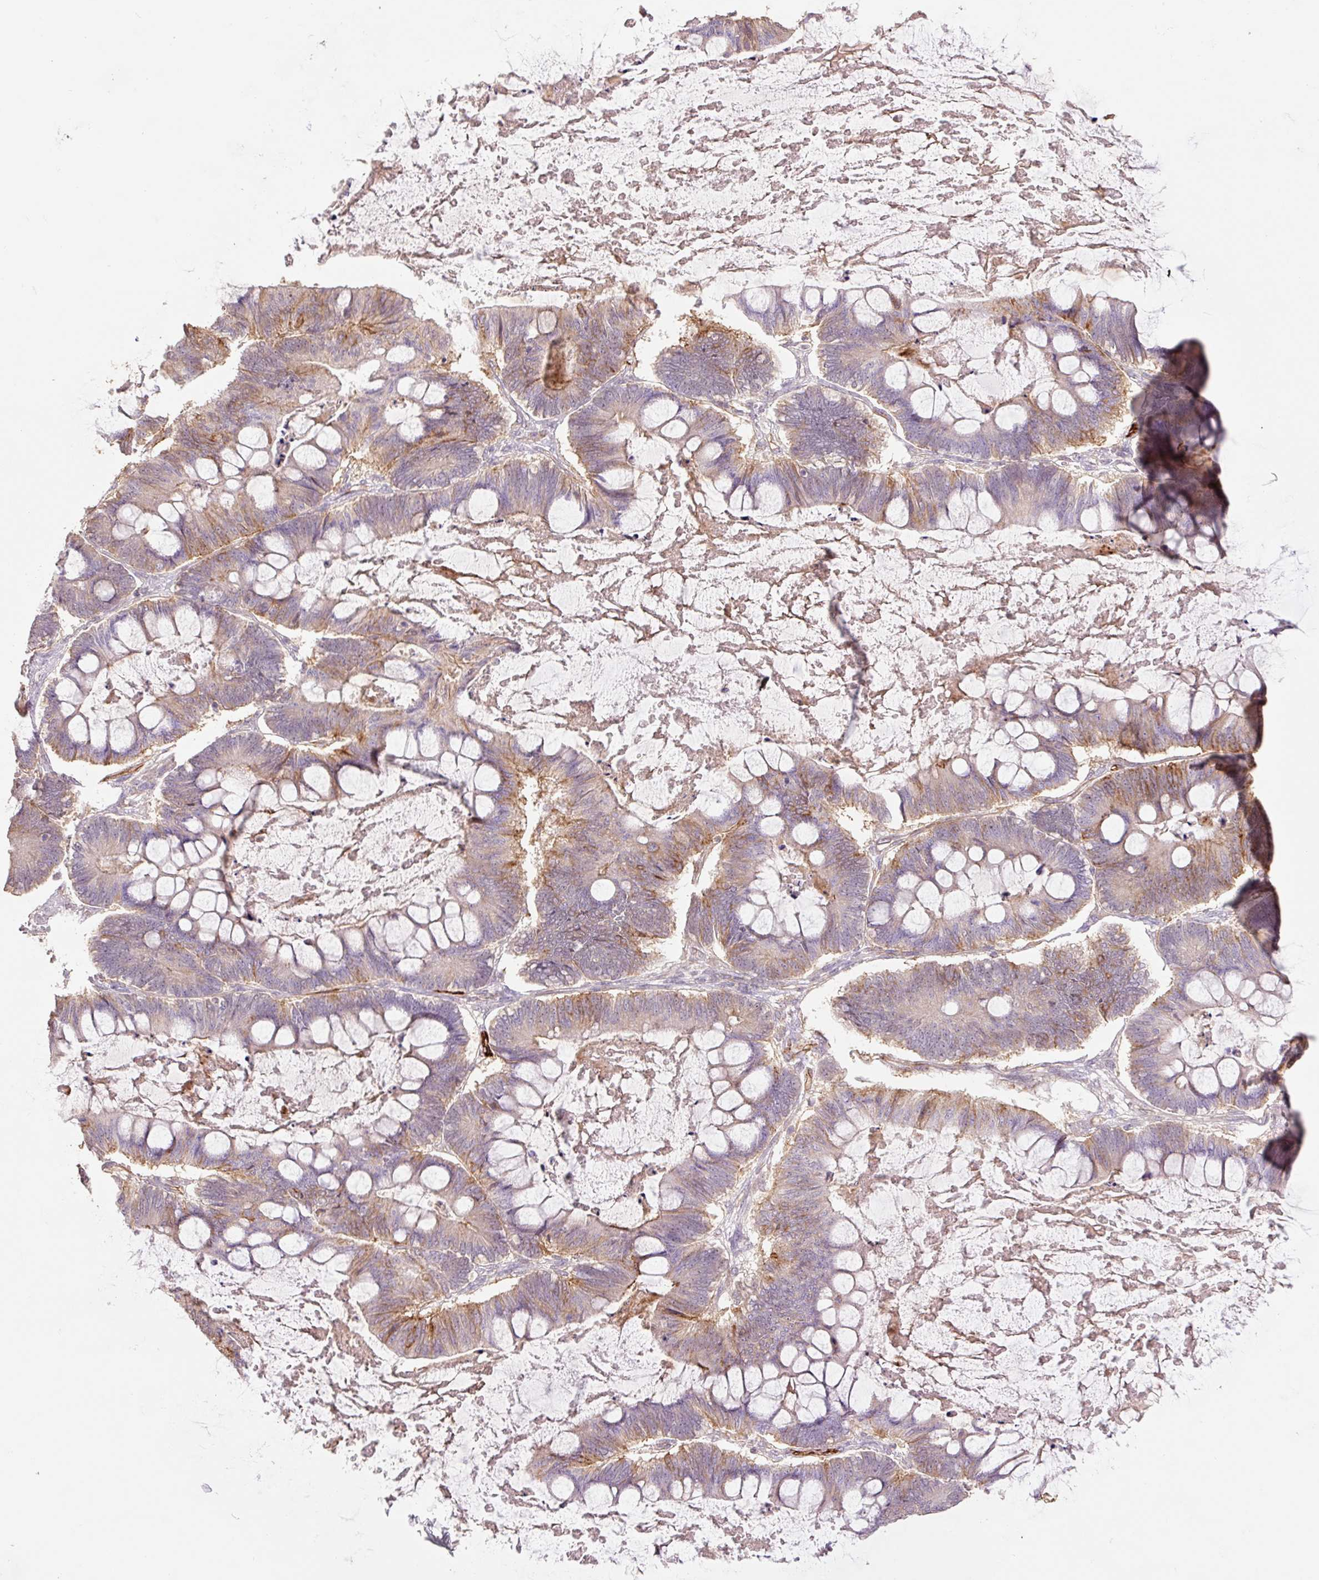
{"staining": {"intensity": "moderate", "quantity": "25%-75%", "location": "cytoplasmic/membranous"}, "tissue": "ovarian cancer", "cell_type": "Tumor cells", "image_type": "cancer", "snomed": [{"axis": "morphology", "description": "Cystadenocarcinoma, mucinous, NOS"}, {"axis": "topography", "description": "Ovary"}], "caption": "DAB immunohistochemical staining of ovarian cancer (mucinous cystadenocarcinoma) shows moderate cytoplasmic/membranous protein expression in about 25%-75% of tumor cells.", "gene": "SLC1A4", "patient": {"sex": "female", "age": 61}}